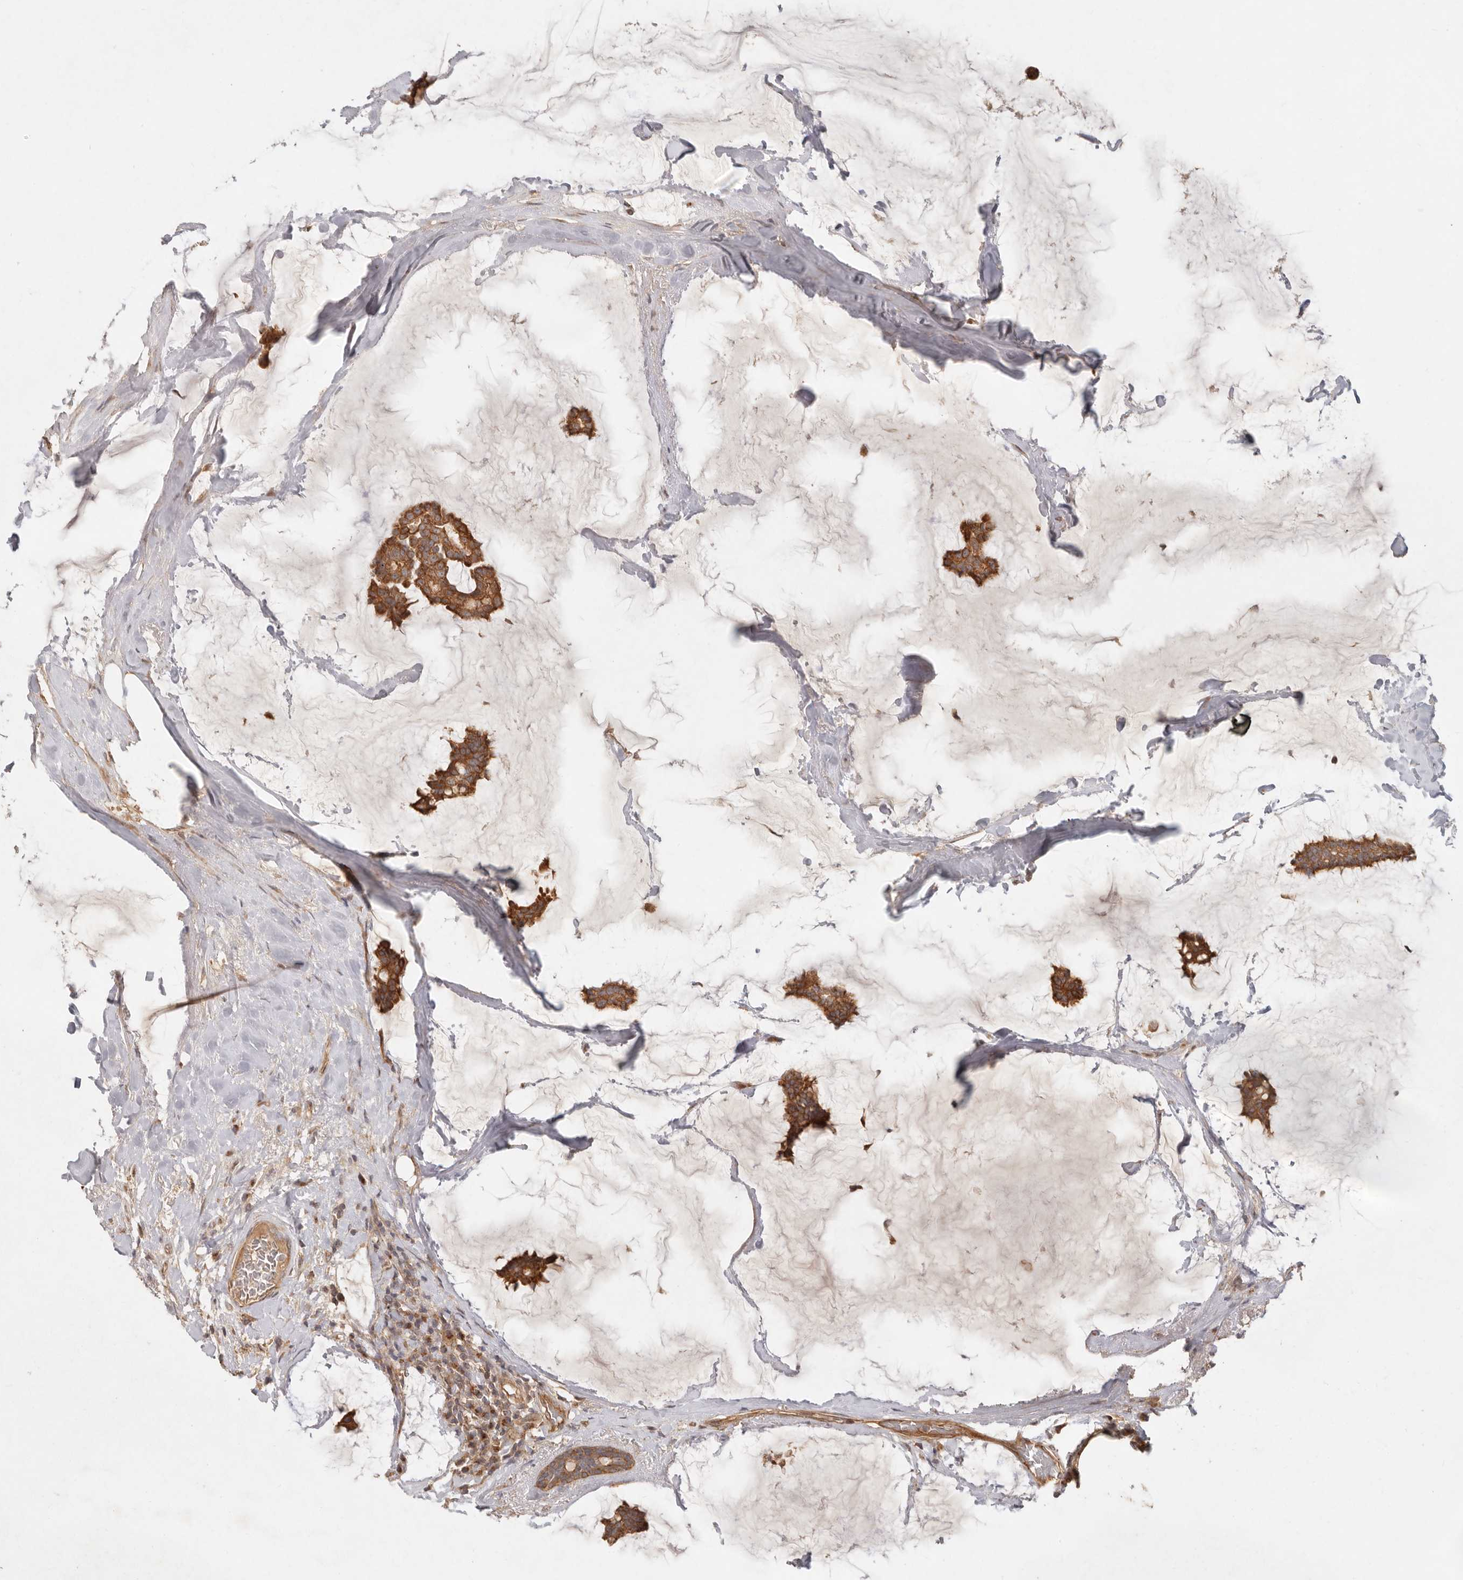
{"staining": {"intensity": "strong", "quantity": ">75%", "location": "cytoplasmic/membranous"}, "tissue": "breast cancer", "cell_type": "Tumor cells", "image_type": "cancer", "snomed": [{"axis": "morphology", "description": "Duct carcinoma"}, {"axis": "topography", "description": "Breast"}], "caption": "Strong cytoplasmic/membranous expression is identified in about >75% of tumor cells in breast cancer.", "gene": "HECTD3", "patient": {"sex": "female", "age": 93}}